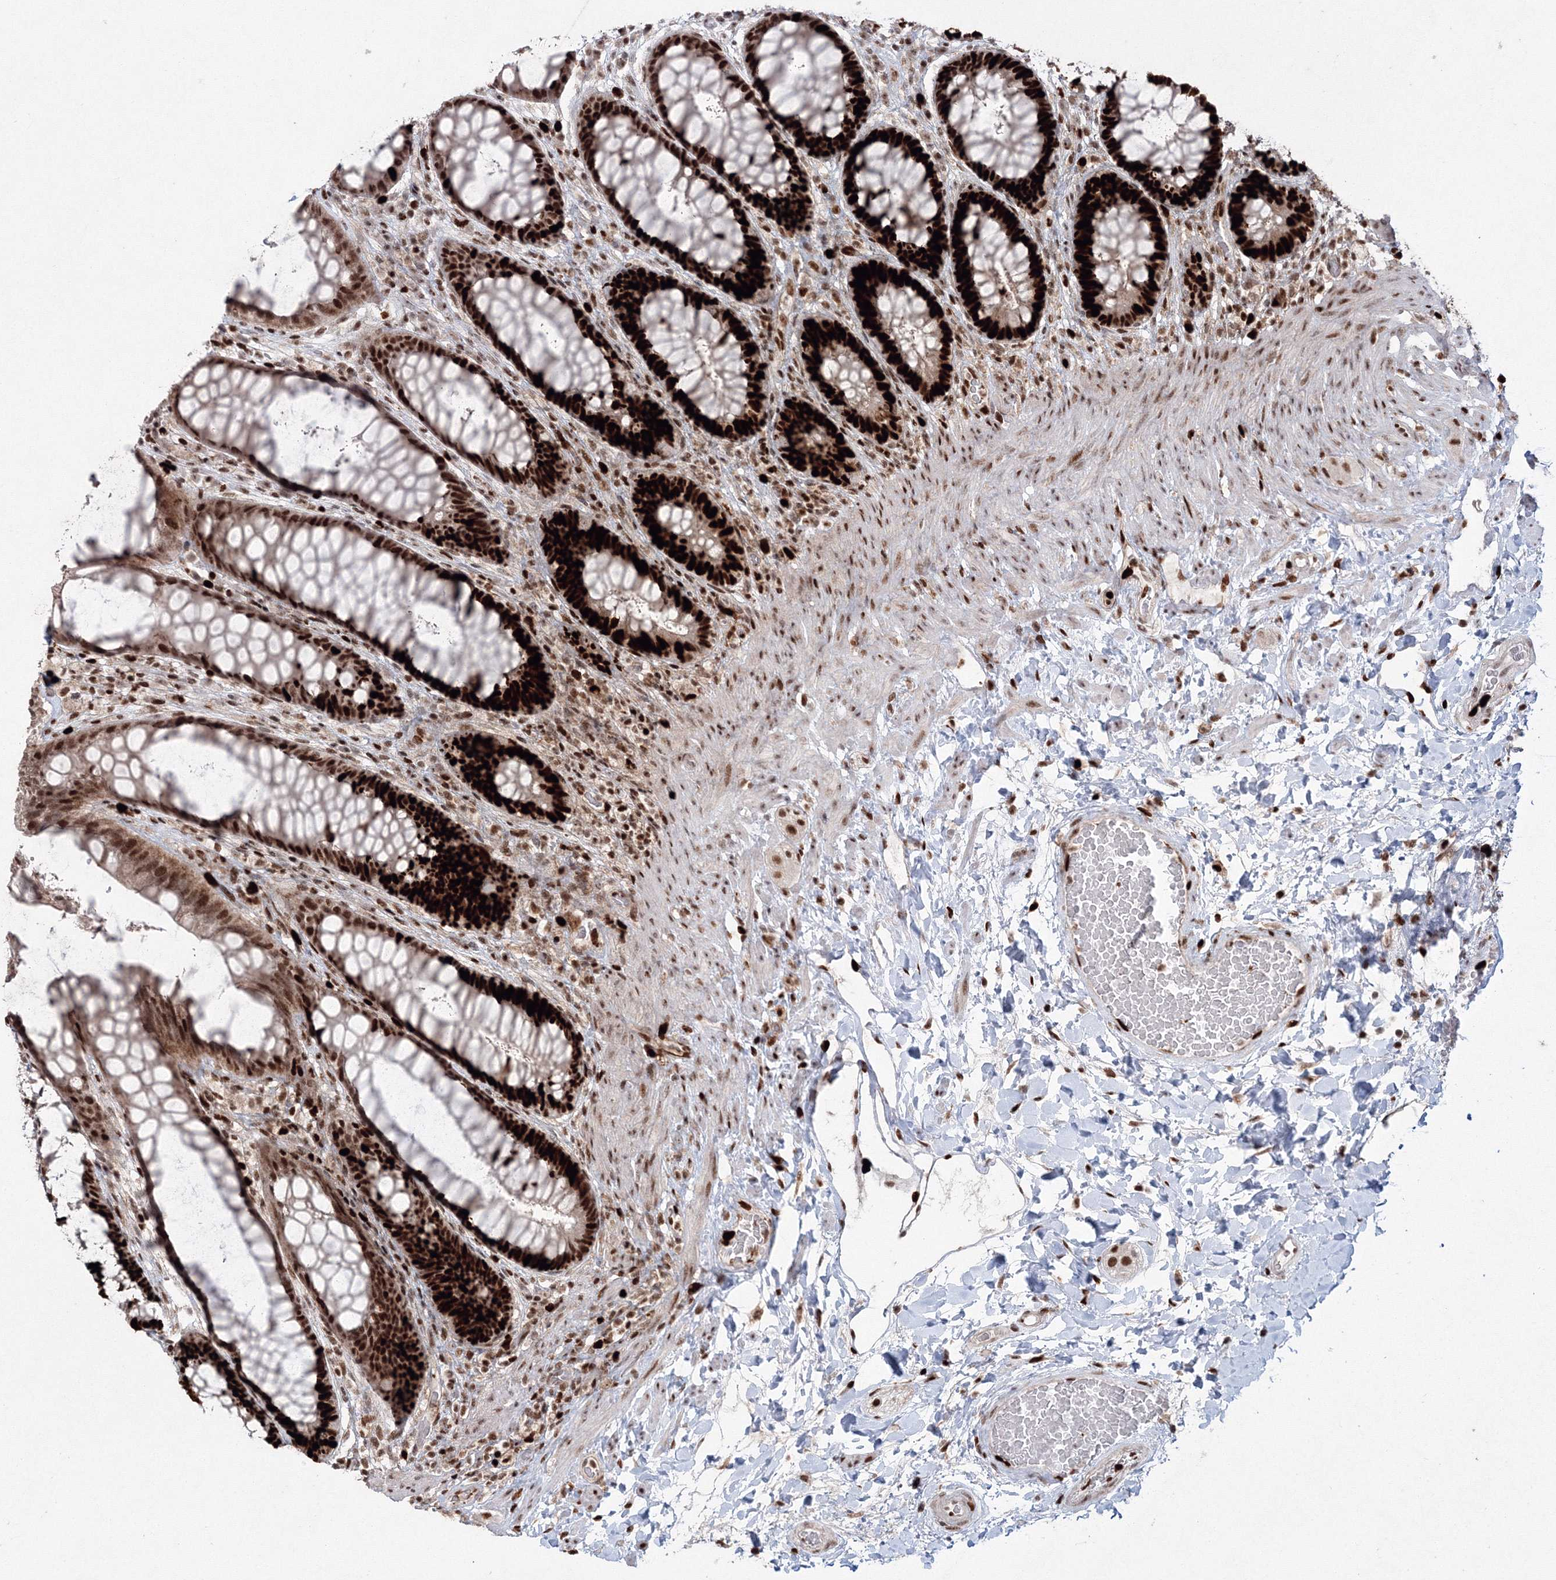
{"staining": {"intensity": "strong", "quantity": ">75%", "location": "nuclear"}, "tissue": "rectum", "cell_type": "Glandular cells", "image_type": "normal", "snomed": [{"axis": "morphology", "description": "Normal tissue, NOS"}, {"axis": "topography", "description": "Rectum"}], "caption": "Strong nuclear staining is identified in about >75% of glandular cells in unremarkable rectum. The staining is performed using DAB (3,3'-diaminobenzidine) brown chromogen to label protein expression. The nuclei are counter-stained blue using hematoxylin.", "gene": "LIG1", "patient": {"sex": "female", "age": 46}}